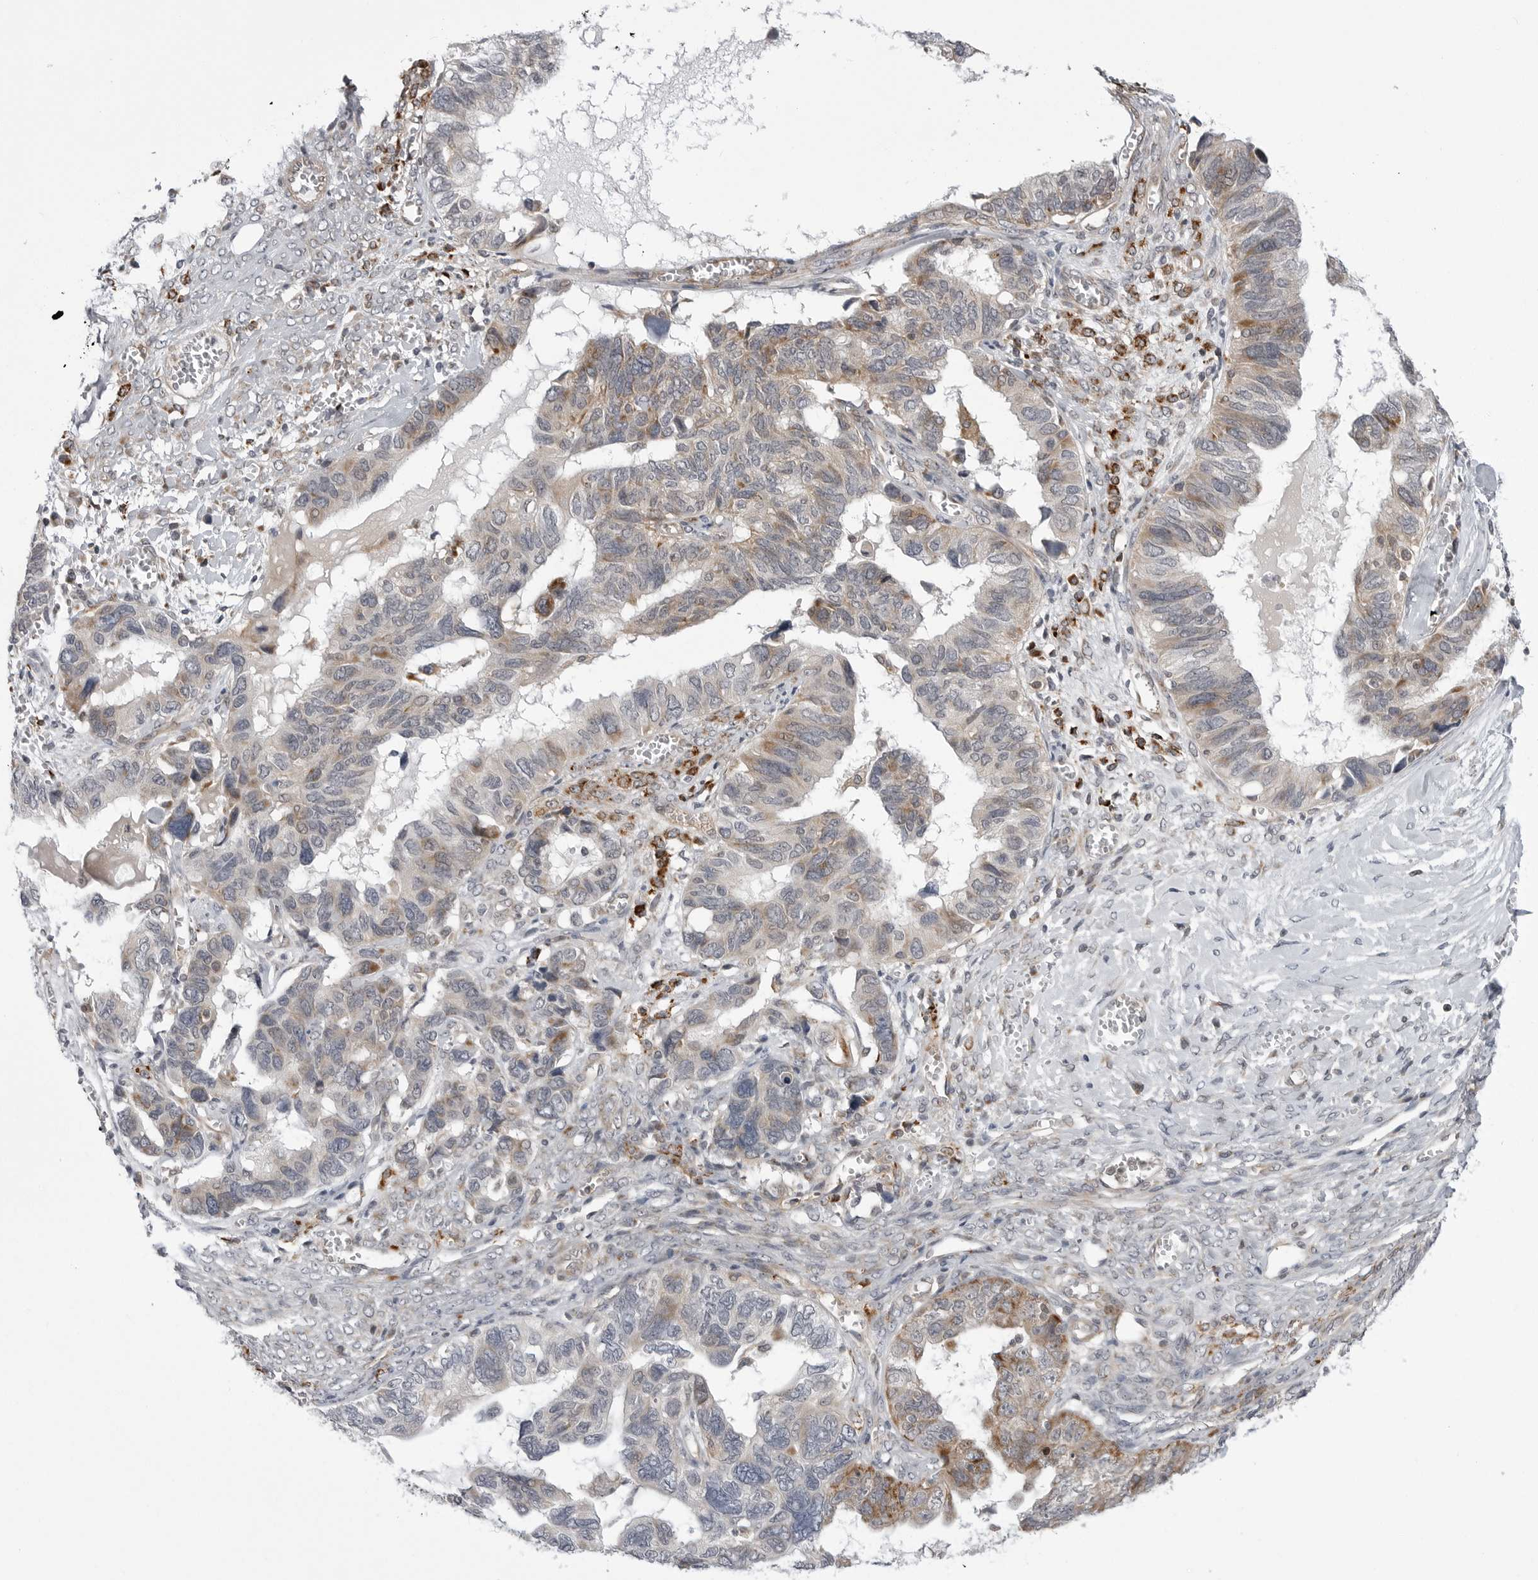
{"staining": {"intensity": "weak", "quantity": "<25%", "location": "cytoplasmic/membranous"}, "tissue": "ovarian cancer", "cell_type": "Tumor cells", "image_type": "cancer", "snomed": [{"axis": "morphology", "description": "Cystadenocarcinoma, serous, NOS"}, {"axis": "topography", "description": "Ovary"}], "caption": "Immunohistochemical staining of ovarian cancer displays no significant staining in tumor cells.", "gene": "CCDC18", "patient": {"sex": "female", "age": 79}}